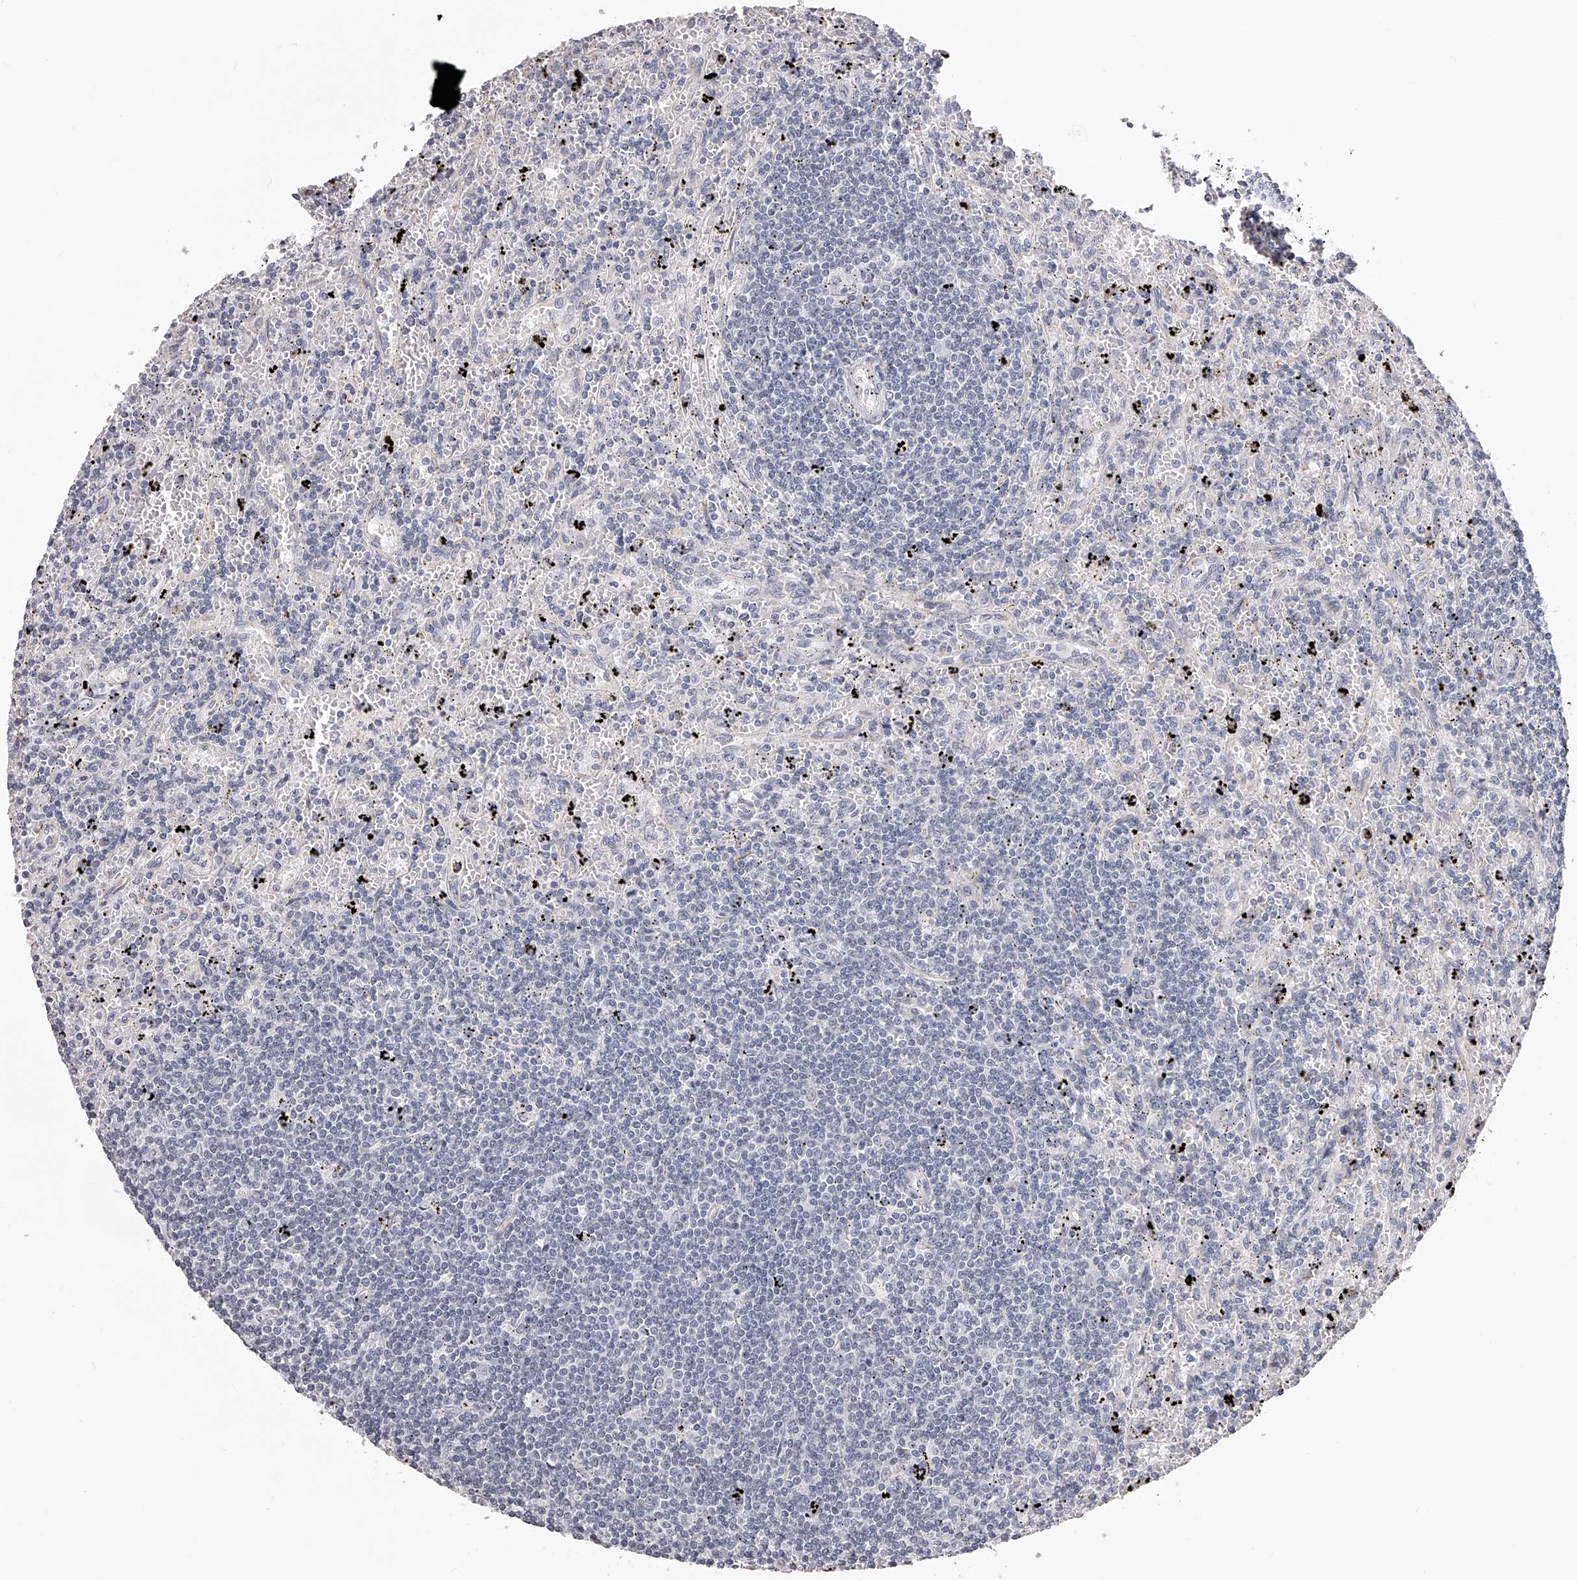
{"staining": {"intensity": "negative", "quantity": "none", "location": "none"}, "tissue": "lymphoma", "cell_type": "Tumor cells", "image_type": "cancer", "snomed": [{"axis": "morphology", "description": "Malignant lymphoma, non-Hodgkin's type, Low grade"}, {"axis": "topography", "description": "Spleen"}], "caption": "This is an immunohistochemistry photomicrograph of human lymphoma. There is no expression in tumor cells.", "gene": "DMRT1", "patient": {"sex": "male", "age": 76}}